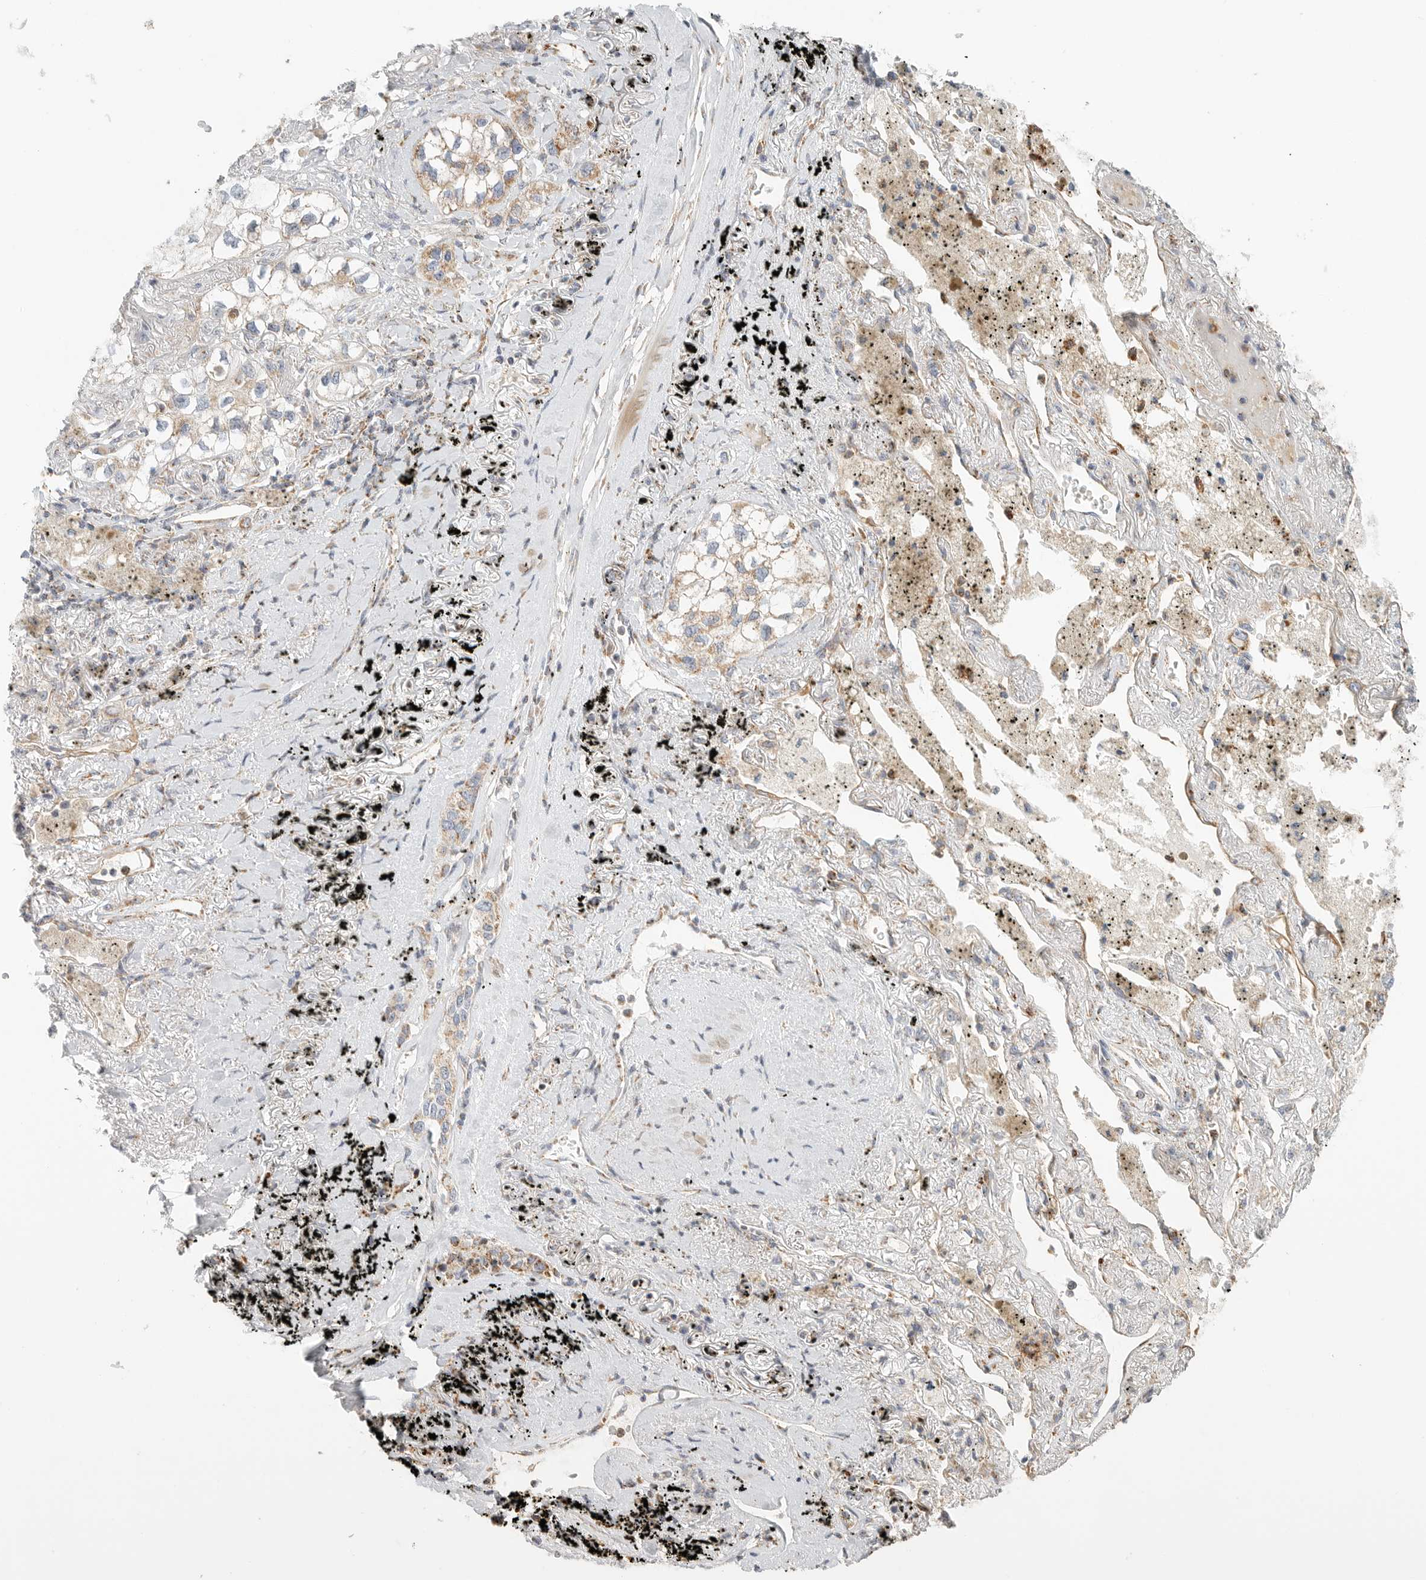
{"staining": {"intensity": "moderate", "quantity": ">75%", "location": "cytoplasmic/membranous"}, "tissue": "lung cancer", "cell_type": "Tumor cells", "image_type": "cancer", "snomed": [{"axis": "morphology", "description": "Adenocarcinoma, NOS"}, {"axis": "topography", "description": "Lung"}], "caption": "There is medium levels of moderate cytoplasmic/membranous expression in tumor cells of adenocarcinoma (lung), as demonstrated by immunohistochemical staining (brown color).", "gene": "SLC25A26", "patient": {"sex": "male", "age": 63}}